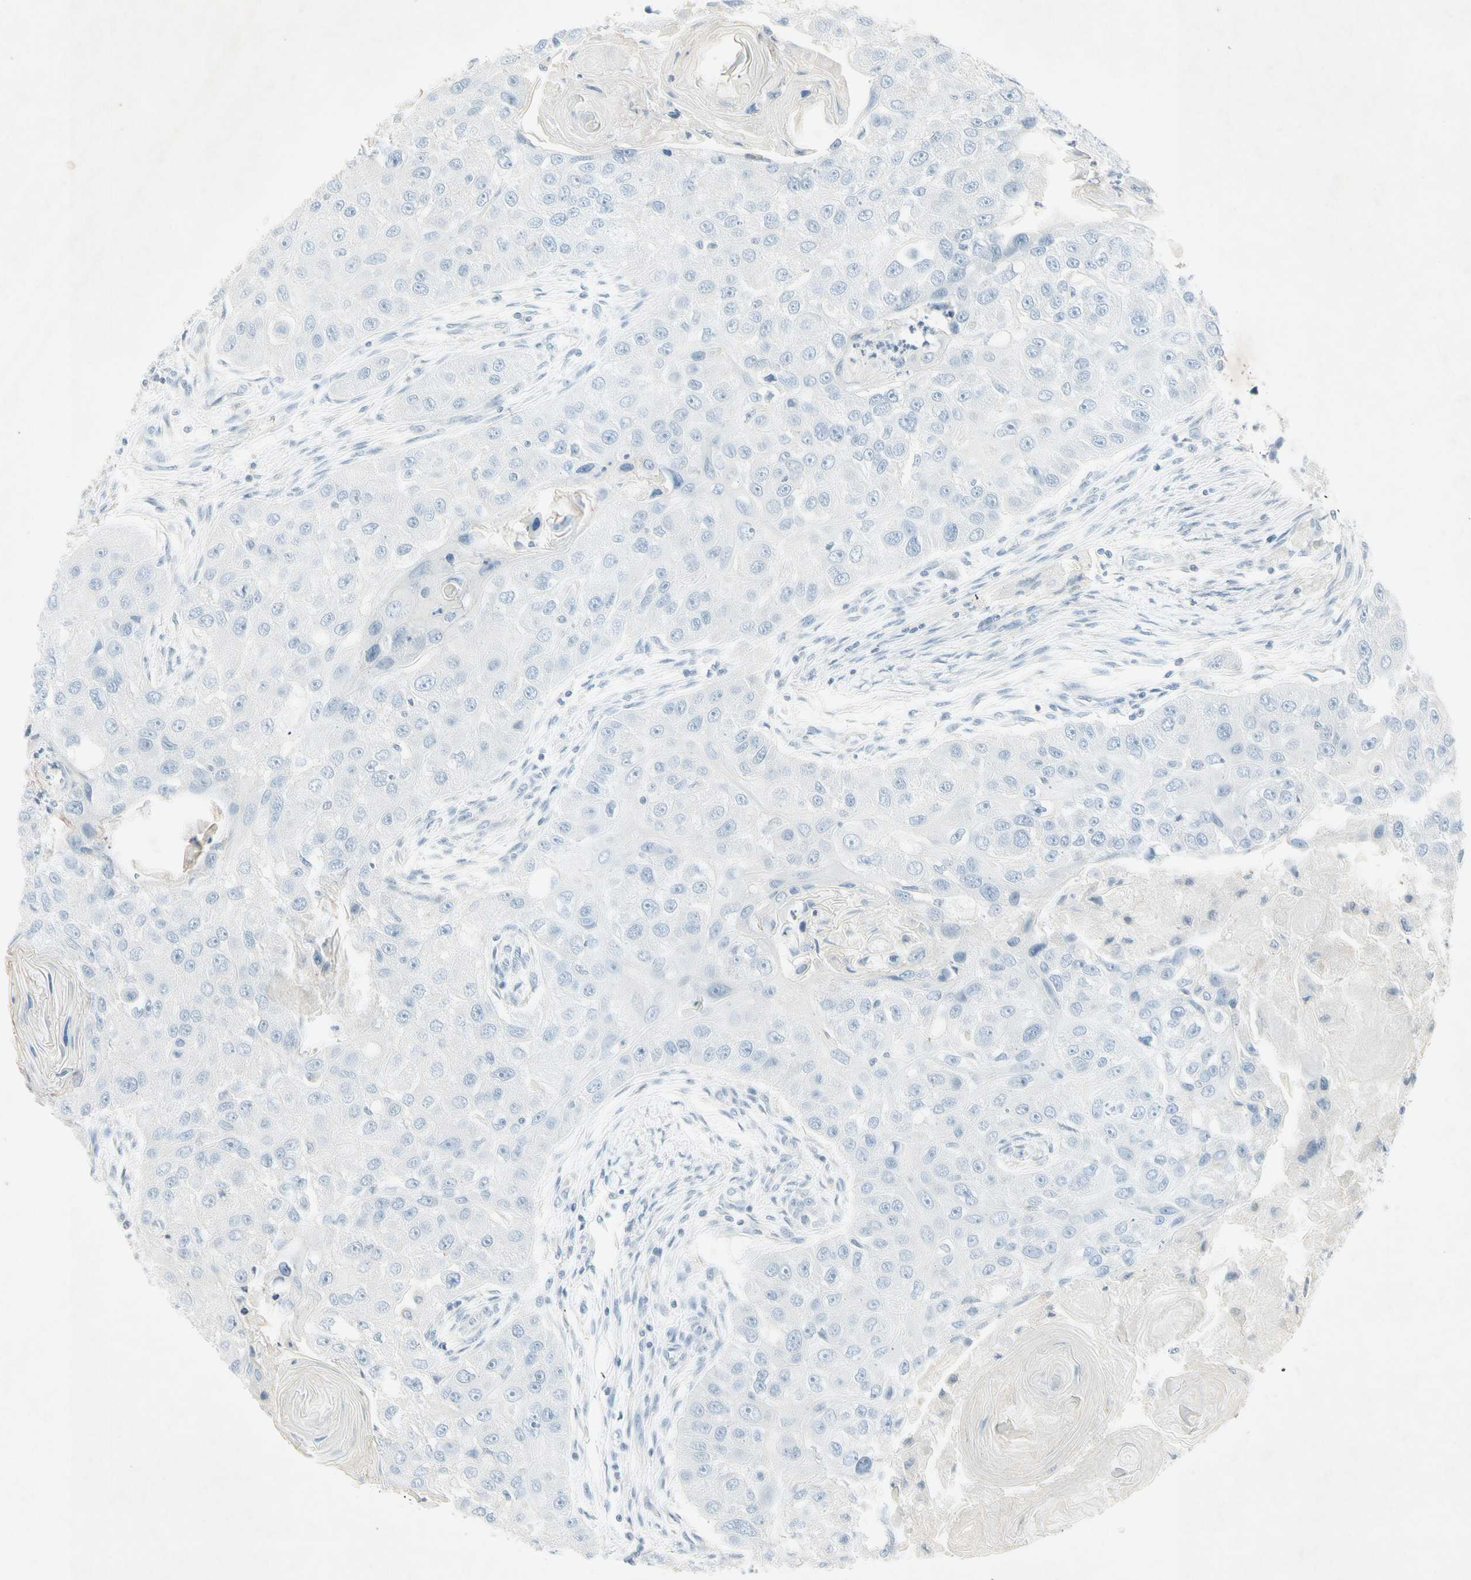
{"staining": {"intensity": "negative", "quantity": "none", "location": "none"}, "tissue": "head and neck cancer", "cell_type": "Tumor cells", "image_type": "cancer", "snomed": [{"axis": "morphology", "description": "Normal tissue, NOS"}, {"axis": "morphology", "description": "Squamous cell carcinoma, NOS"}, {"axis": "topography", "description": "Skeletal muscle"}, {"axis": "topography", "description": "Head-Neck"}], "caption": "The micrograph exhibits no significant expression in tumor cells of squamous cell carcinoma (head and neck). (DAB immunohistochemistry with hematoxylin counter stain).", "gene": "TEK", "patient": {"sex": "male", "age": 51}}